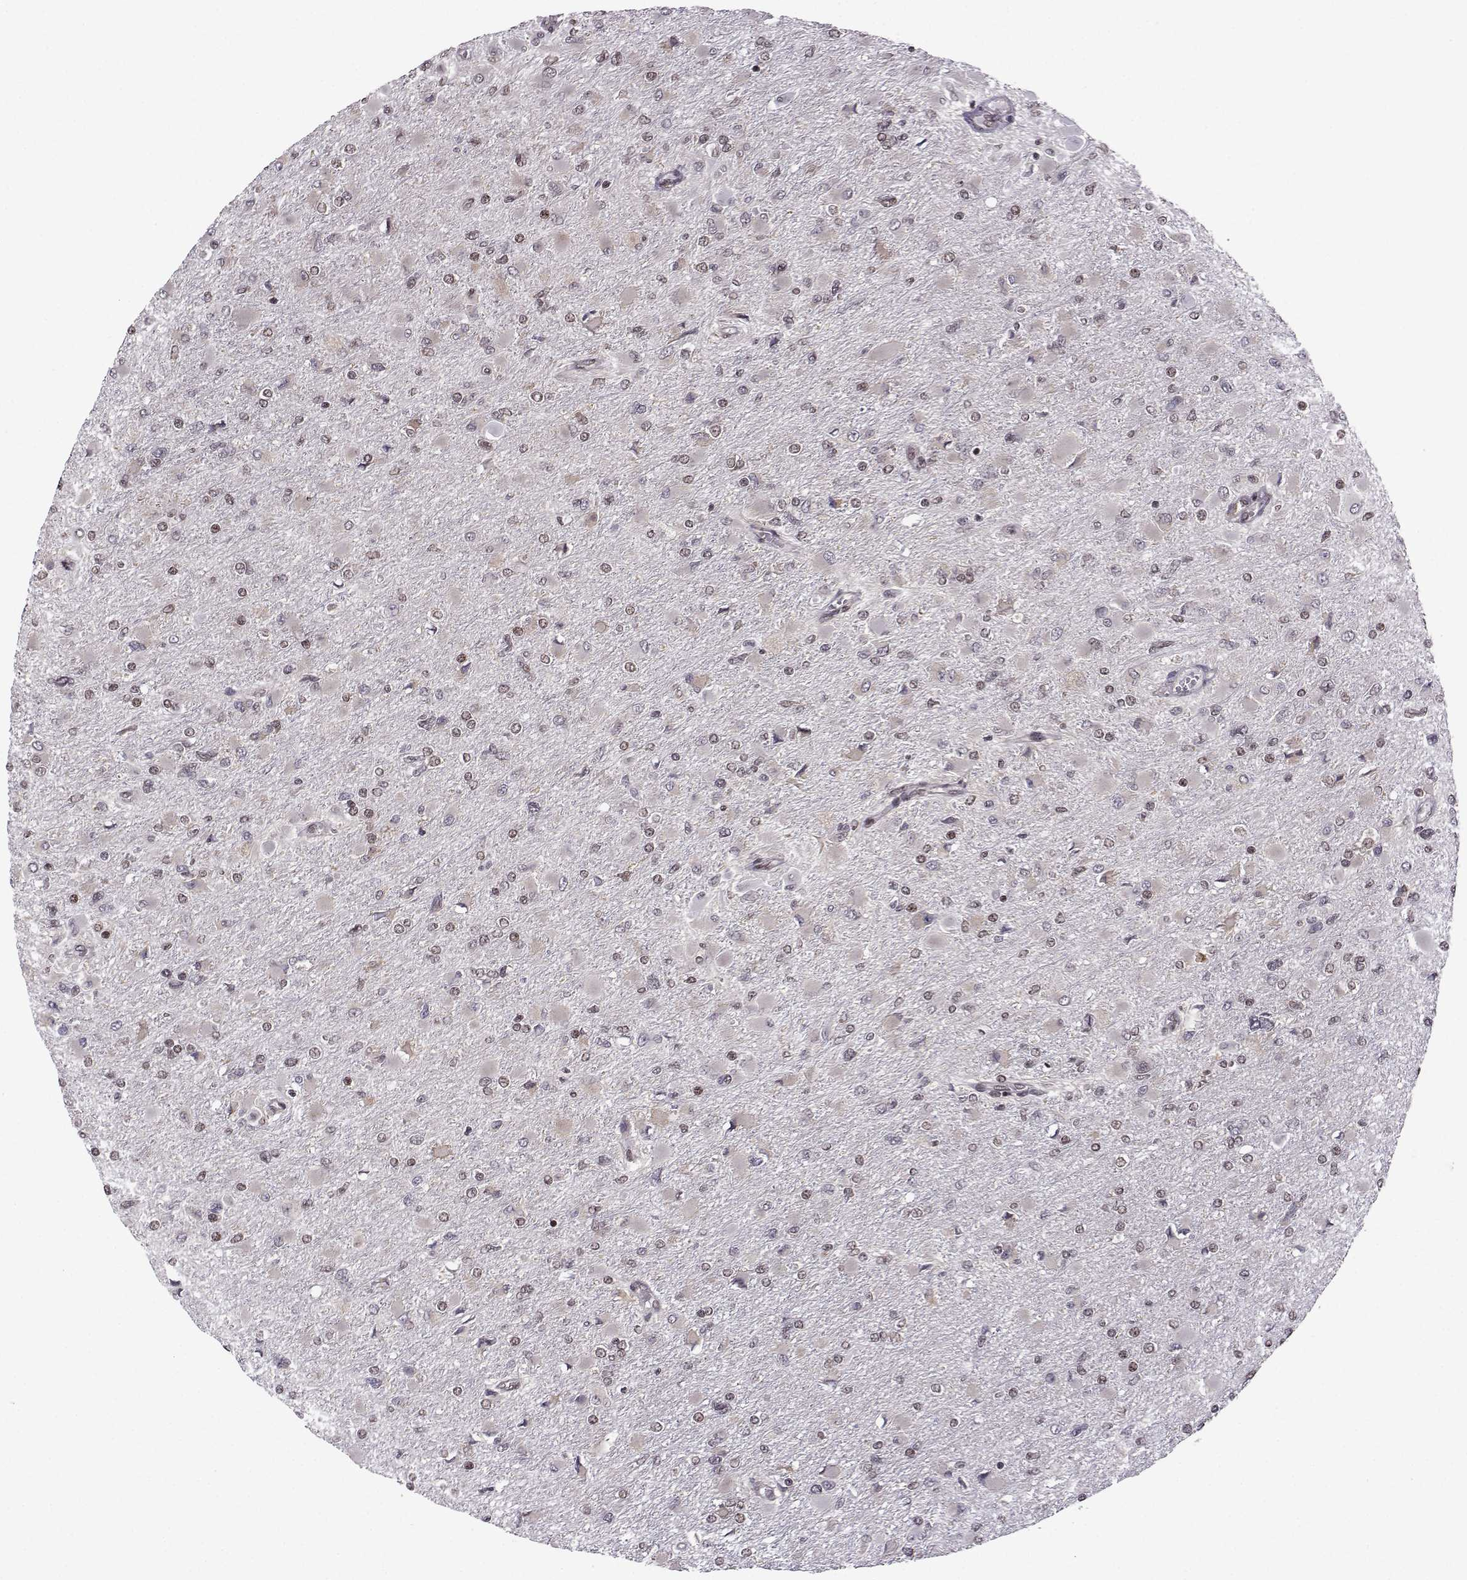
{"staining": {"intensity": "negative", "quantity": "none", "location": "none"}, "tissue": "glioma", "cell_type": "Tumor cells", "image_type": "cancer", "snomed": [{"axis": "morphology", "description": "Glioma, malignant, High grade"}, {"axis": "topography", "description": "Cerebral cortex"}], "caption": "This is a photomicrograph of immunohistochemistry staining of glioma, which shows no staining in tumor cells. The staining is performed using DAB (3,3'-diaminobenzidine) brown chromogen with nuclei counter-stained in using hematoxylin.", "gene": "EZH1", "patient": {"sex": "female", "age": 36}}